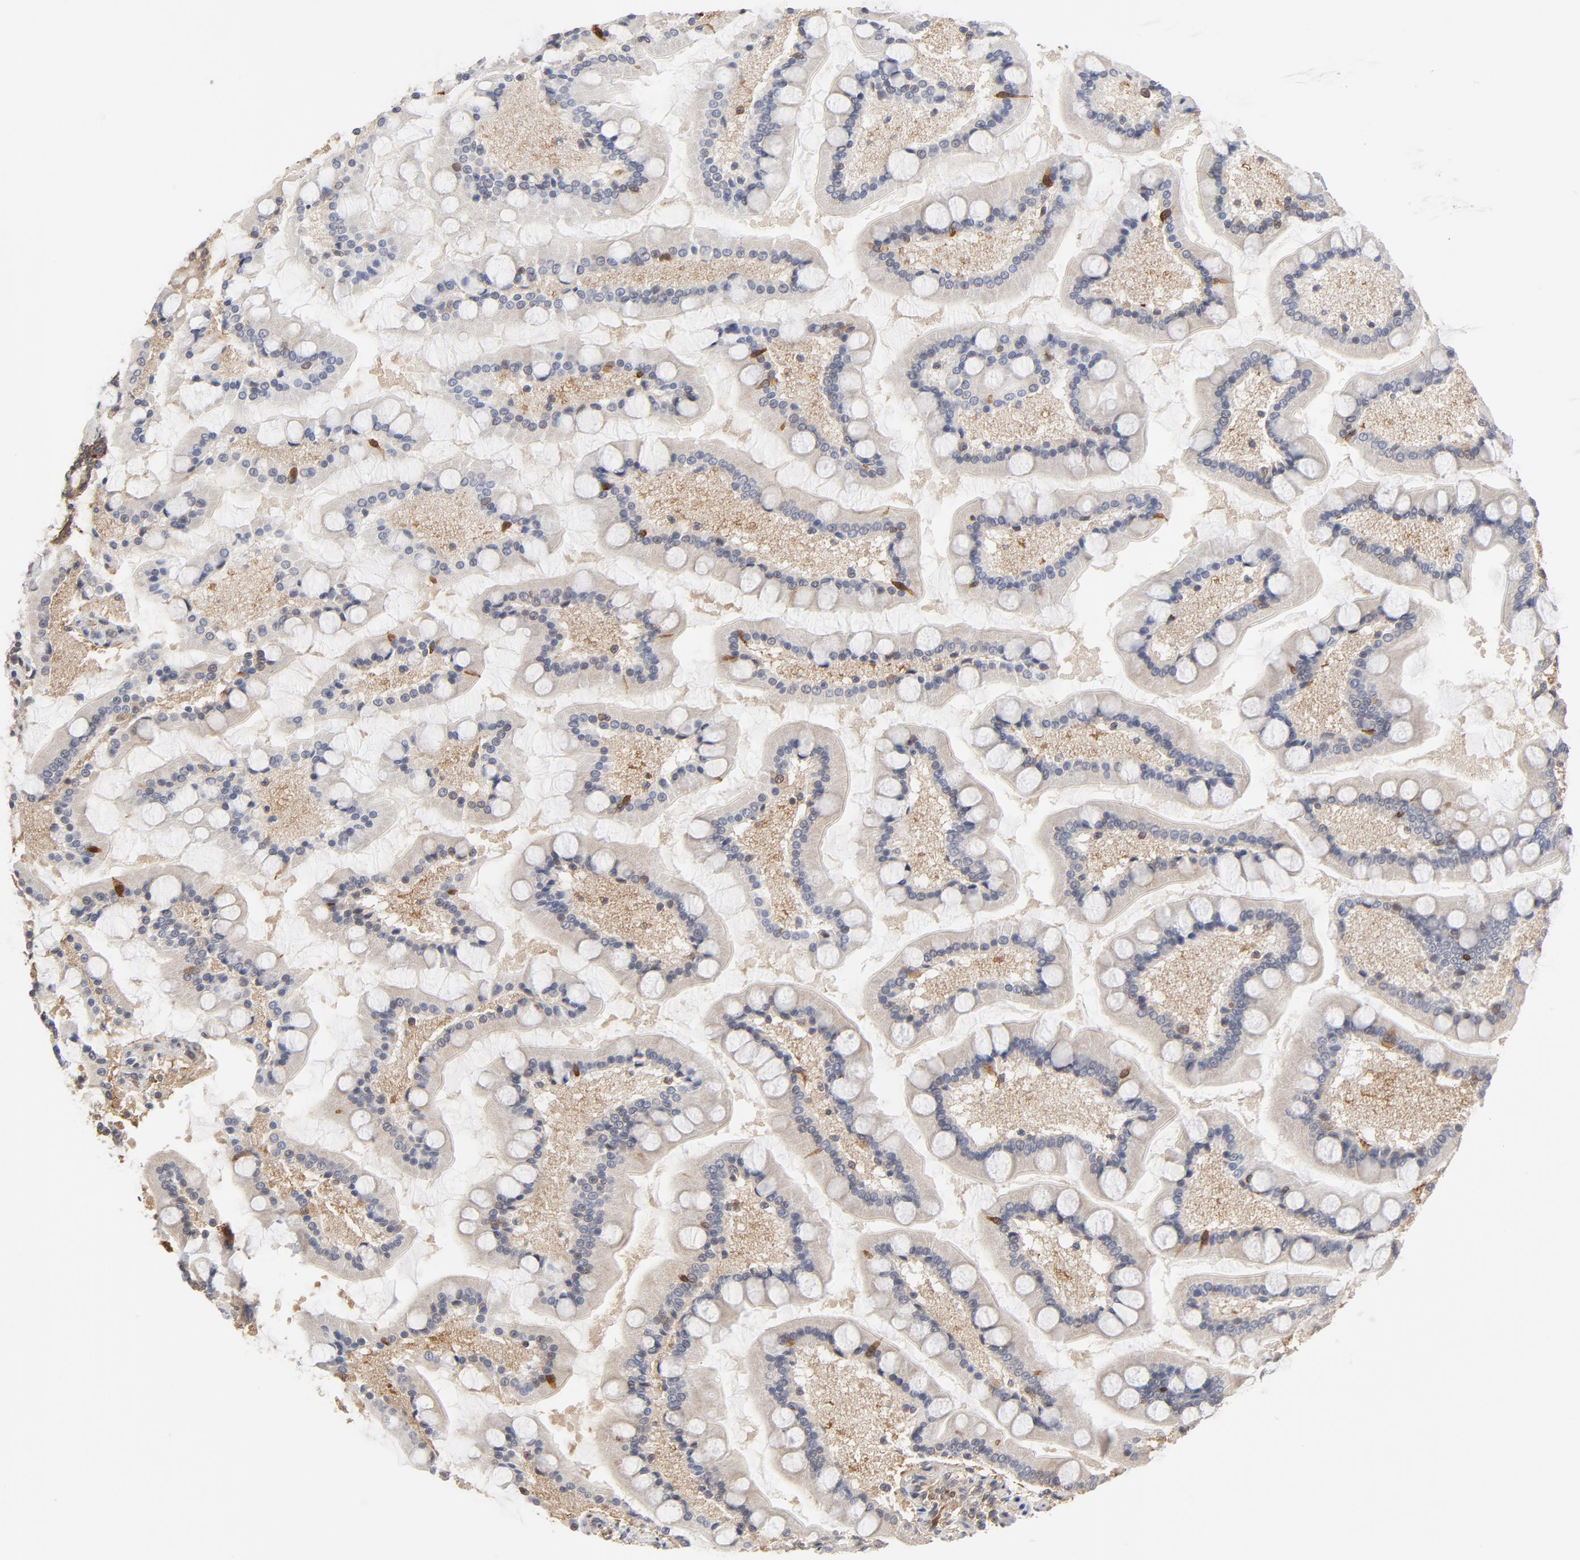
{"staining": {"intensity": "moderate", "quantity": "<25%", "location": "cytoplasmic/membranous"}, "tissue": "small intestine", "cell_type": "Glandular cells", "image_type": "normal", "snomed": [{"axis": "morphology", "description": "Normal tissue, NOS"}, {"axis": "topography", "description": "Small intestine"}], "caption": "High-power microscopy captured an immunohistochemistry histopathology image of normal small intestine, revealing moderate cytoplasmic/membranous staining in about <25% of glandular cells. The staining is performed using DAB (3,3'-diaminobenzidine) brown chromogen to label protein expression. The nuclei are counter-stained blue using hematoxylin.", "gene": "ASMTL", "patient": {"sex": "male", "age": 41}}